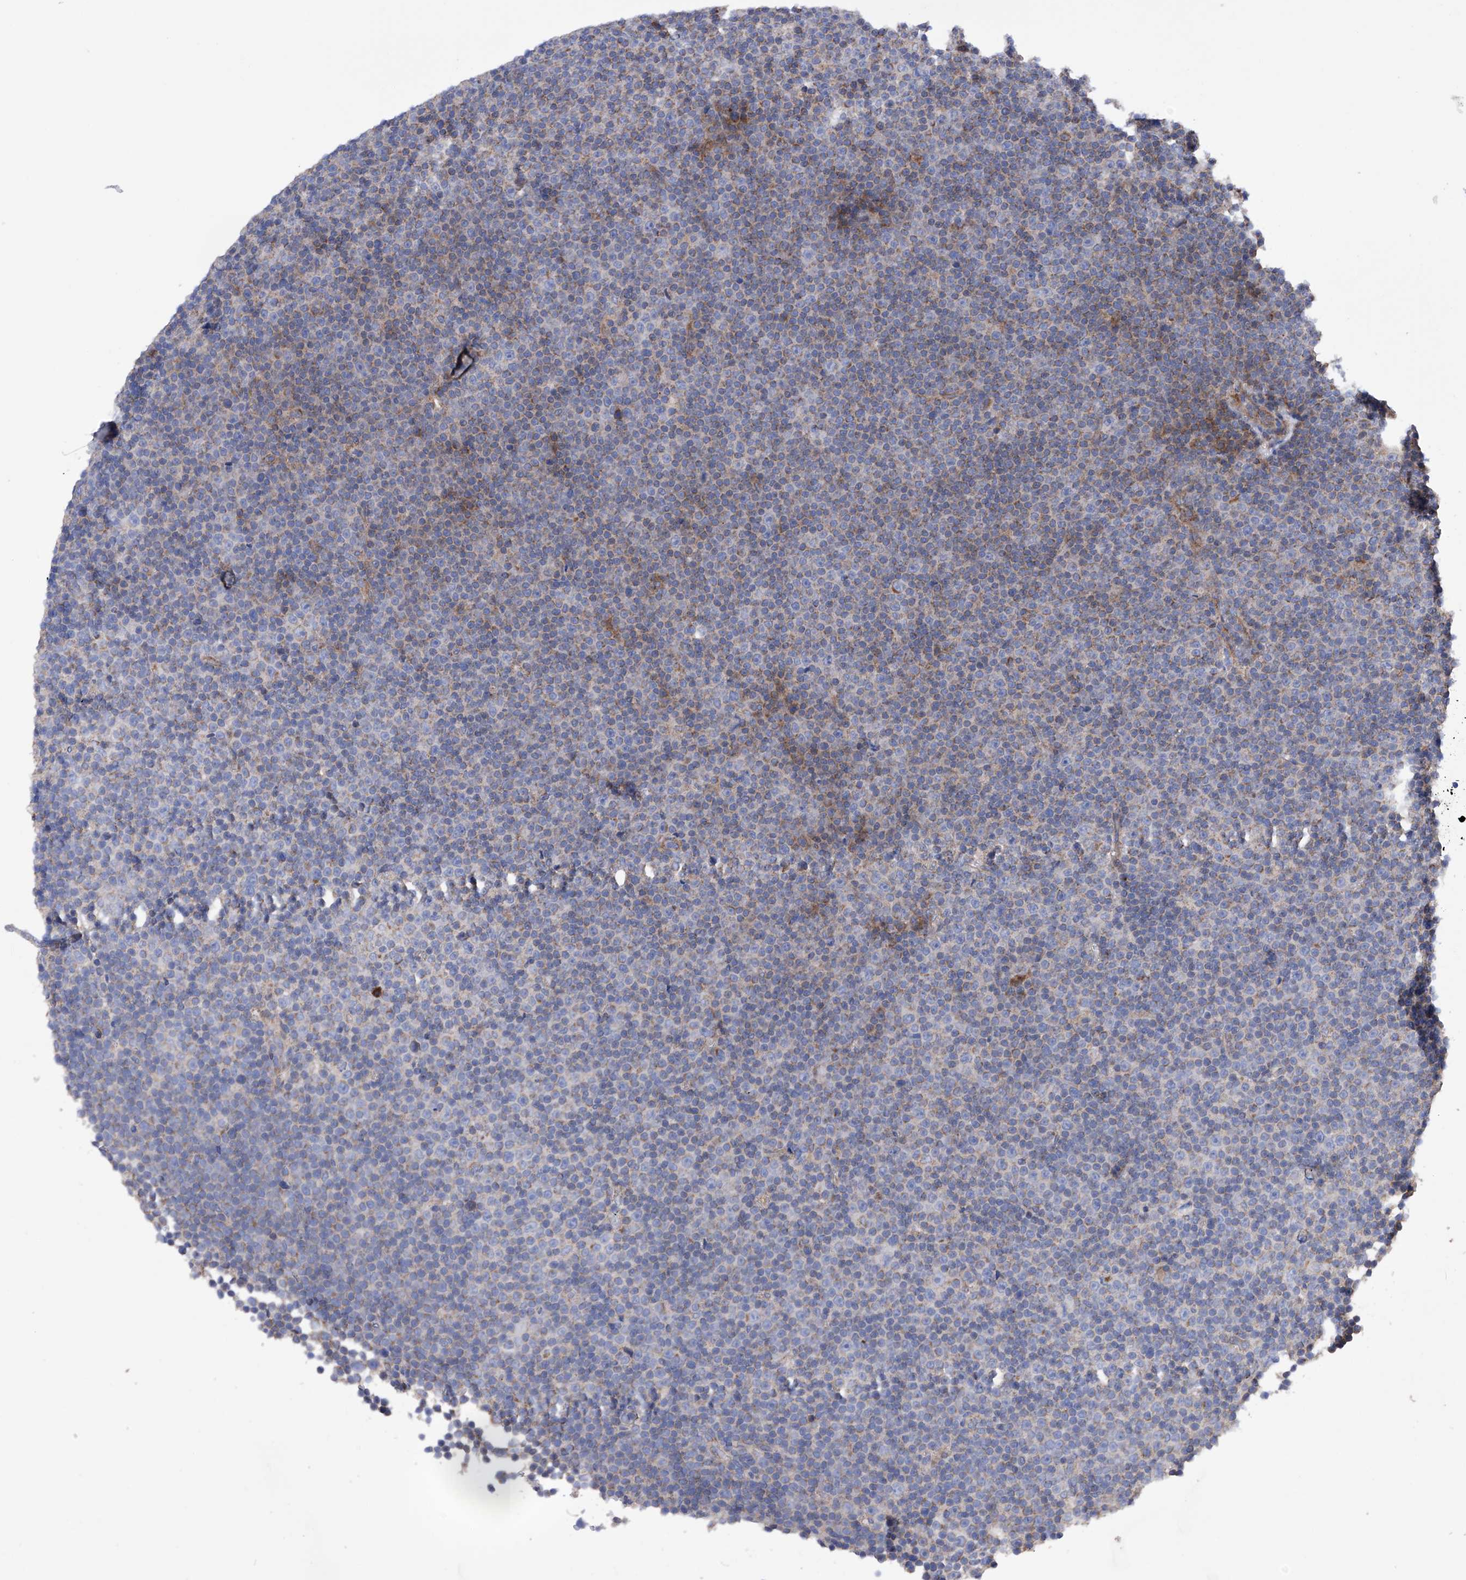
{"staining": {"intensity": "negative", "quantity": "none", "location": "none"}, "tissue": "lymphoma", "cell_type": "Tumor cells", "image_type": "cancer", "snomed": [{"axis": "morphology", "description": "Malignant lymphoma, non-Hodgkin's type, Low grade"}, {"axis": "topography", "description": "Lymph node"}], "caption": "Lymphoma was stained to show a protein in brown. There is no significant staining in tumor cells.", "gene": "EFCAB2", "patient": {"sex": "female", "age": 67}}